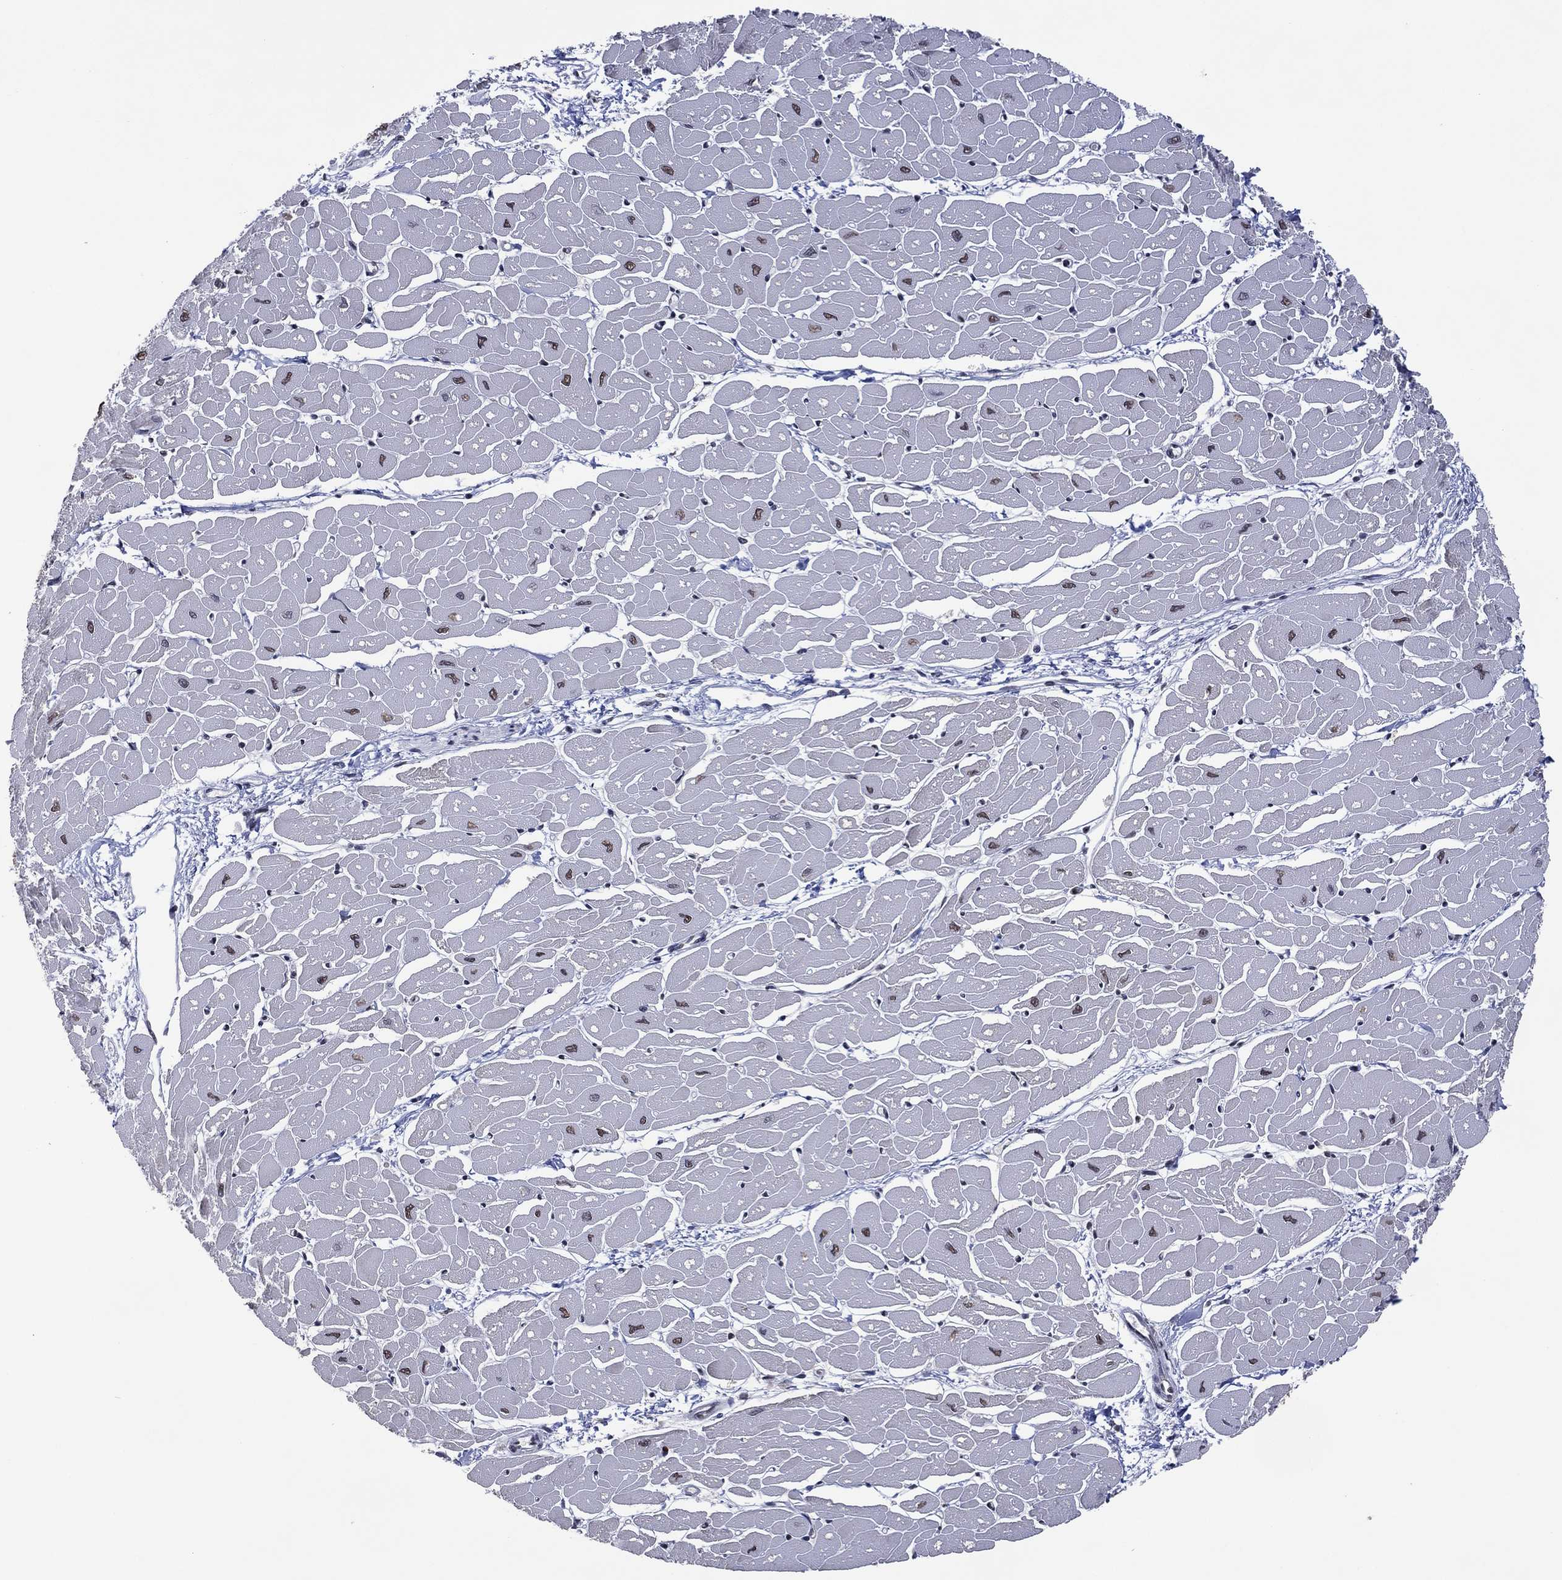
{"staining": {"intensity": "negative", "quantity": "none", "location": "none"}, "tissue": "heart muscle", "cell_type": "Cardiomyocytes", "image_type": "normal", "snomed": [{"axis": "morphology", "description": "Normal tissue, NOS"}, {"axis": "topography", "description": "Heart"}], "caption": "An IHC photomicrograph of normal heart muscle is shown. There is no staining in cardiomyocytes of heart muscle. (Immunohistochemistry, brightfield microscopy, high magnification).", "gene": "EHMT1", "patient": {"sex": "male", "age": 57}}